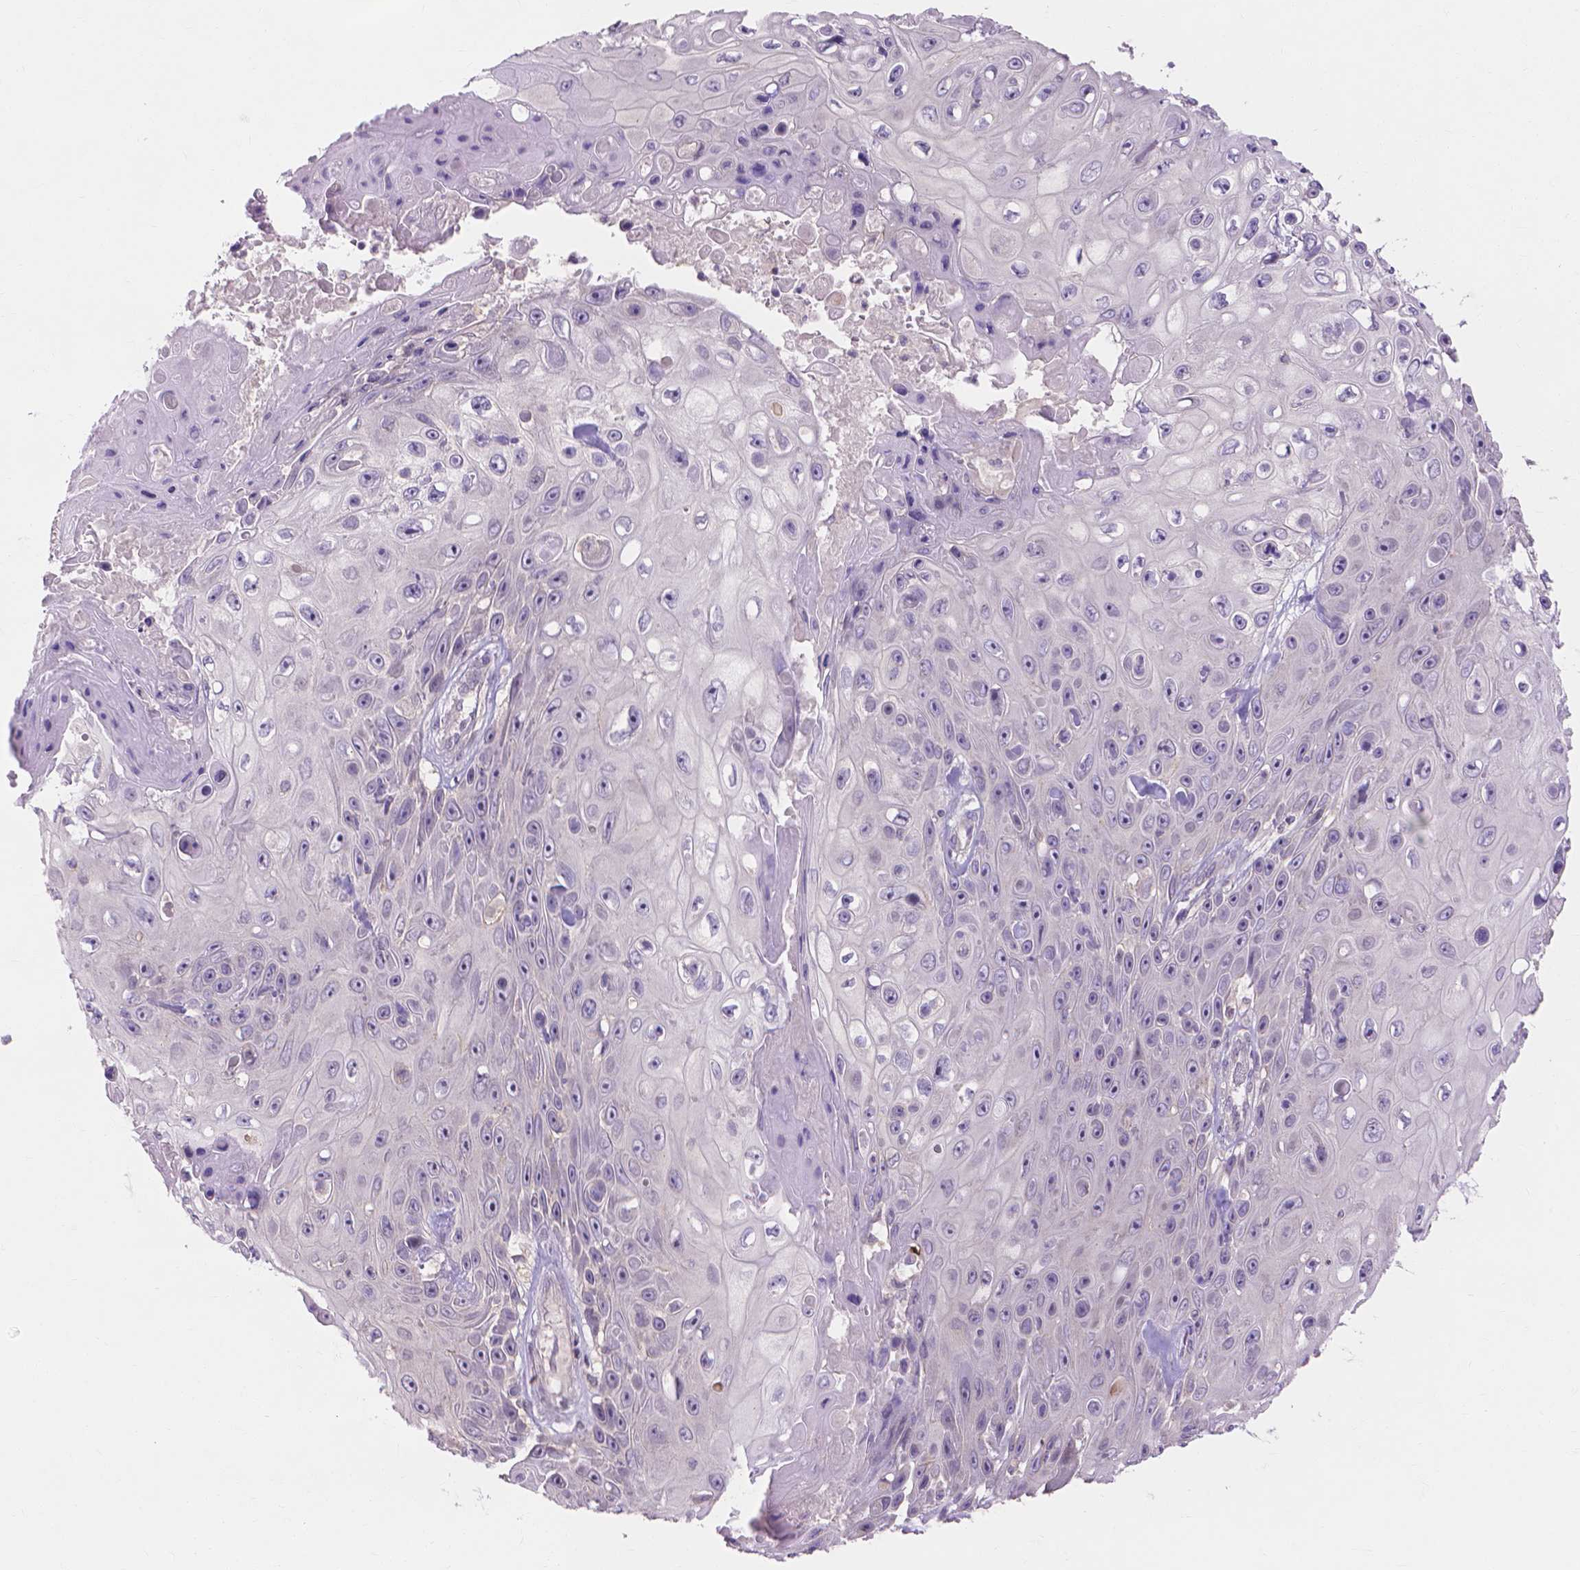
{"staining": {"intensity": "negative", "quantity": "none", "location": "none"}, "tissue": "skin cancer", "cell_type": "Tumor cells", "image_type": "cancer", "snomed": [{"axis": "morphology", "description": "Squamous cell carcinoma, NOS"}, {"axis": "topography", "description": "Skin"}], "caption": "Immunohistochemistry image of neoplastic tissue: human skin squamous cell carcinoma stained with DAB reveals no significant protein staining in tumor cells. Nuclei are stained in blue.", "gene": "PRDM13", "patient": {"sex": "male", "age": 82}}